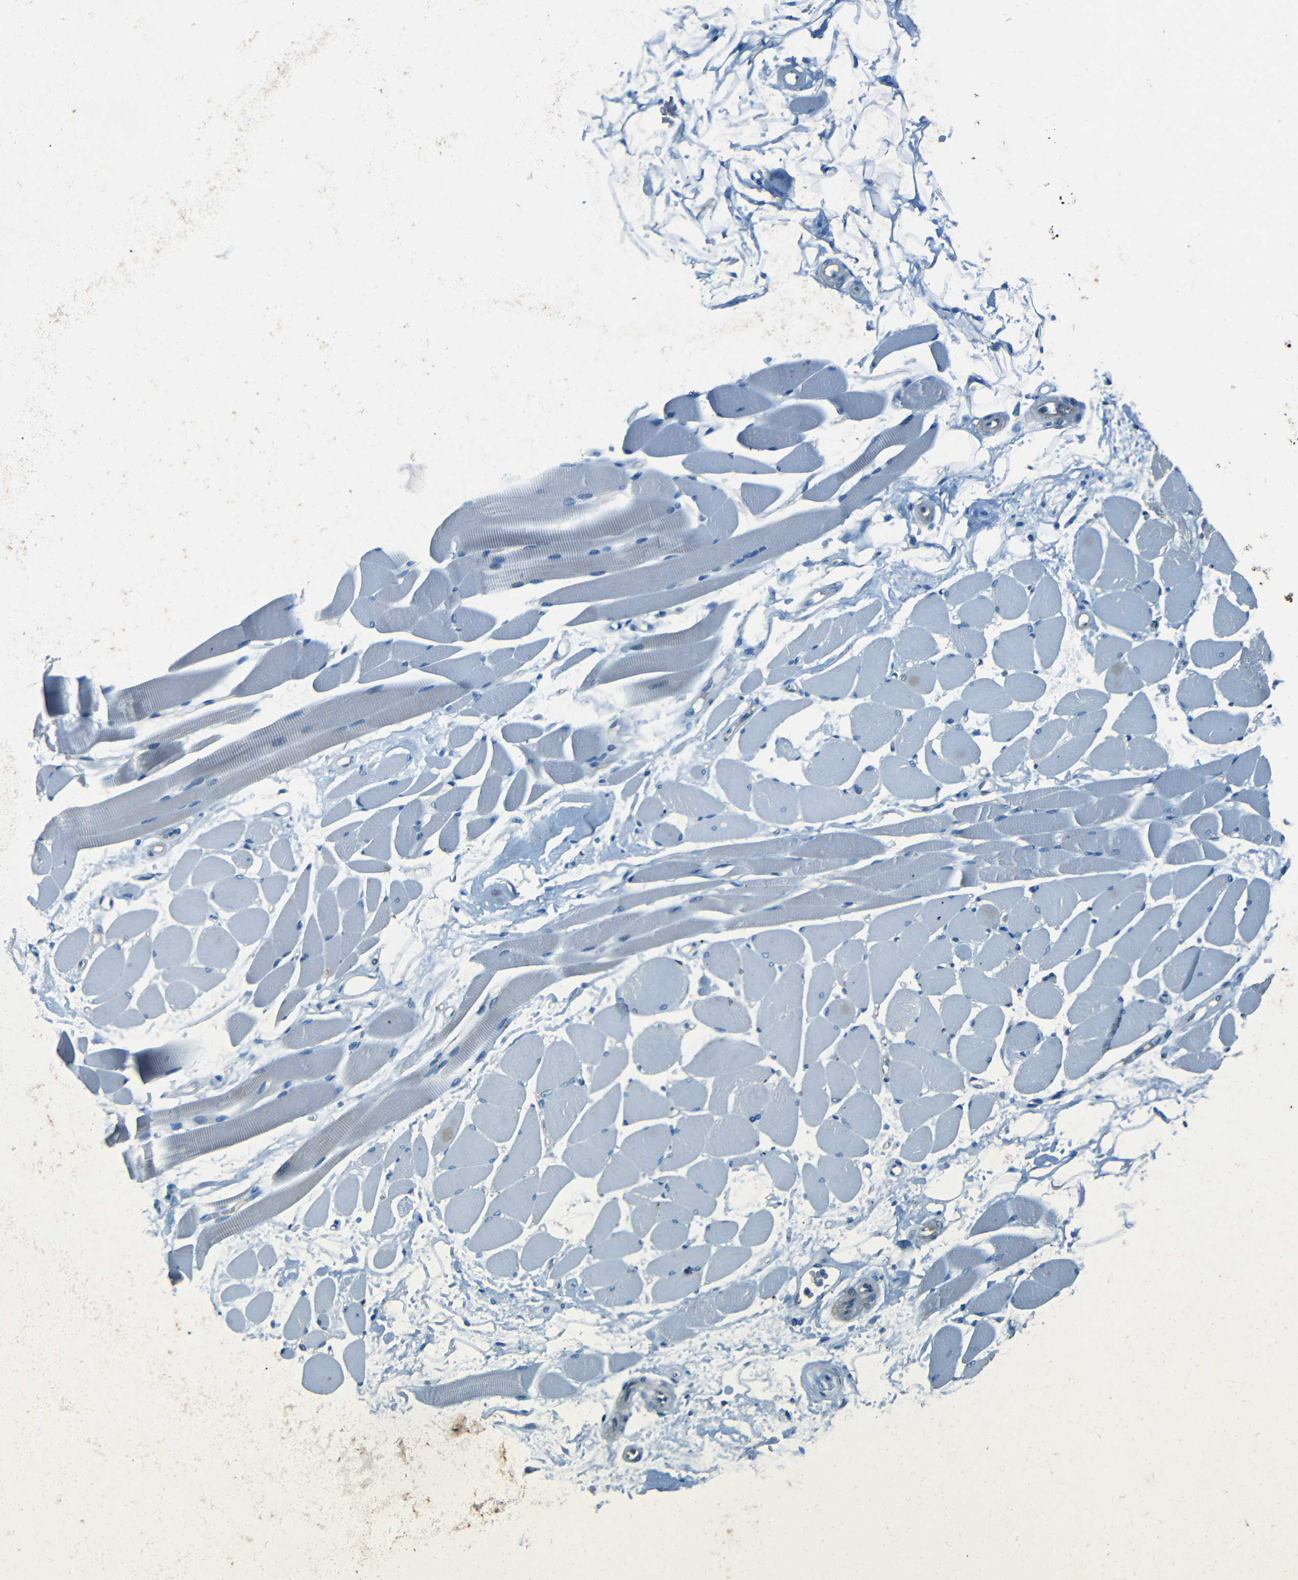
{"staining": {"intensity": "negative", "quantity": "none", "location": "none"}, "tissue": "skeletal muscle", "cell_type": "Myocytes", "image_type": "normal", "snomed": [{"axis": "morphology", "description": "Normal tissue, NOS"}, {"axis": "topography", "description": "Skeletal muscle"}, {"axis": "topography", "description": "Peripheral nerve tissue"}], "caption": "Myocytes are negative for protein expression in normal human skeletal muscle.", "gene": "MAP2", "patient": {"sex": "female", "age": 84}}